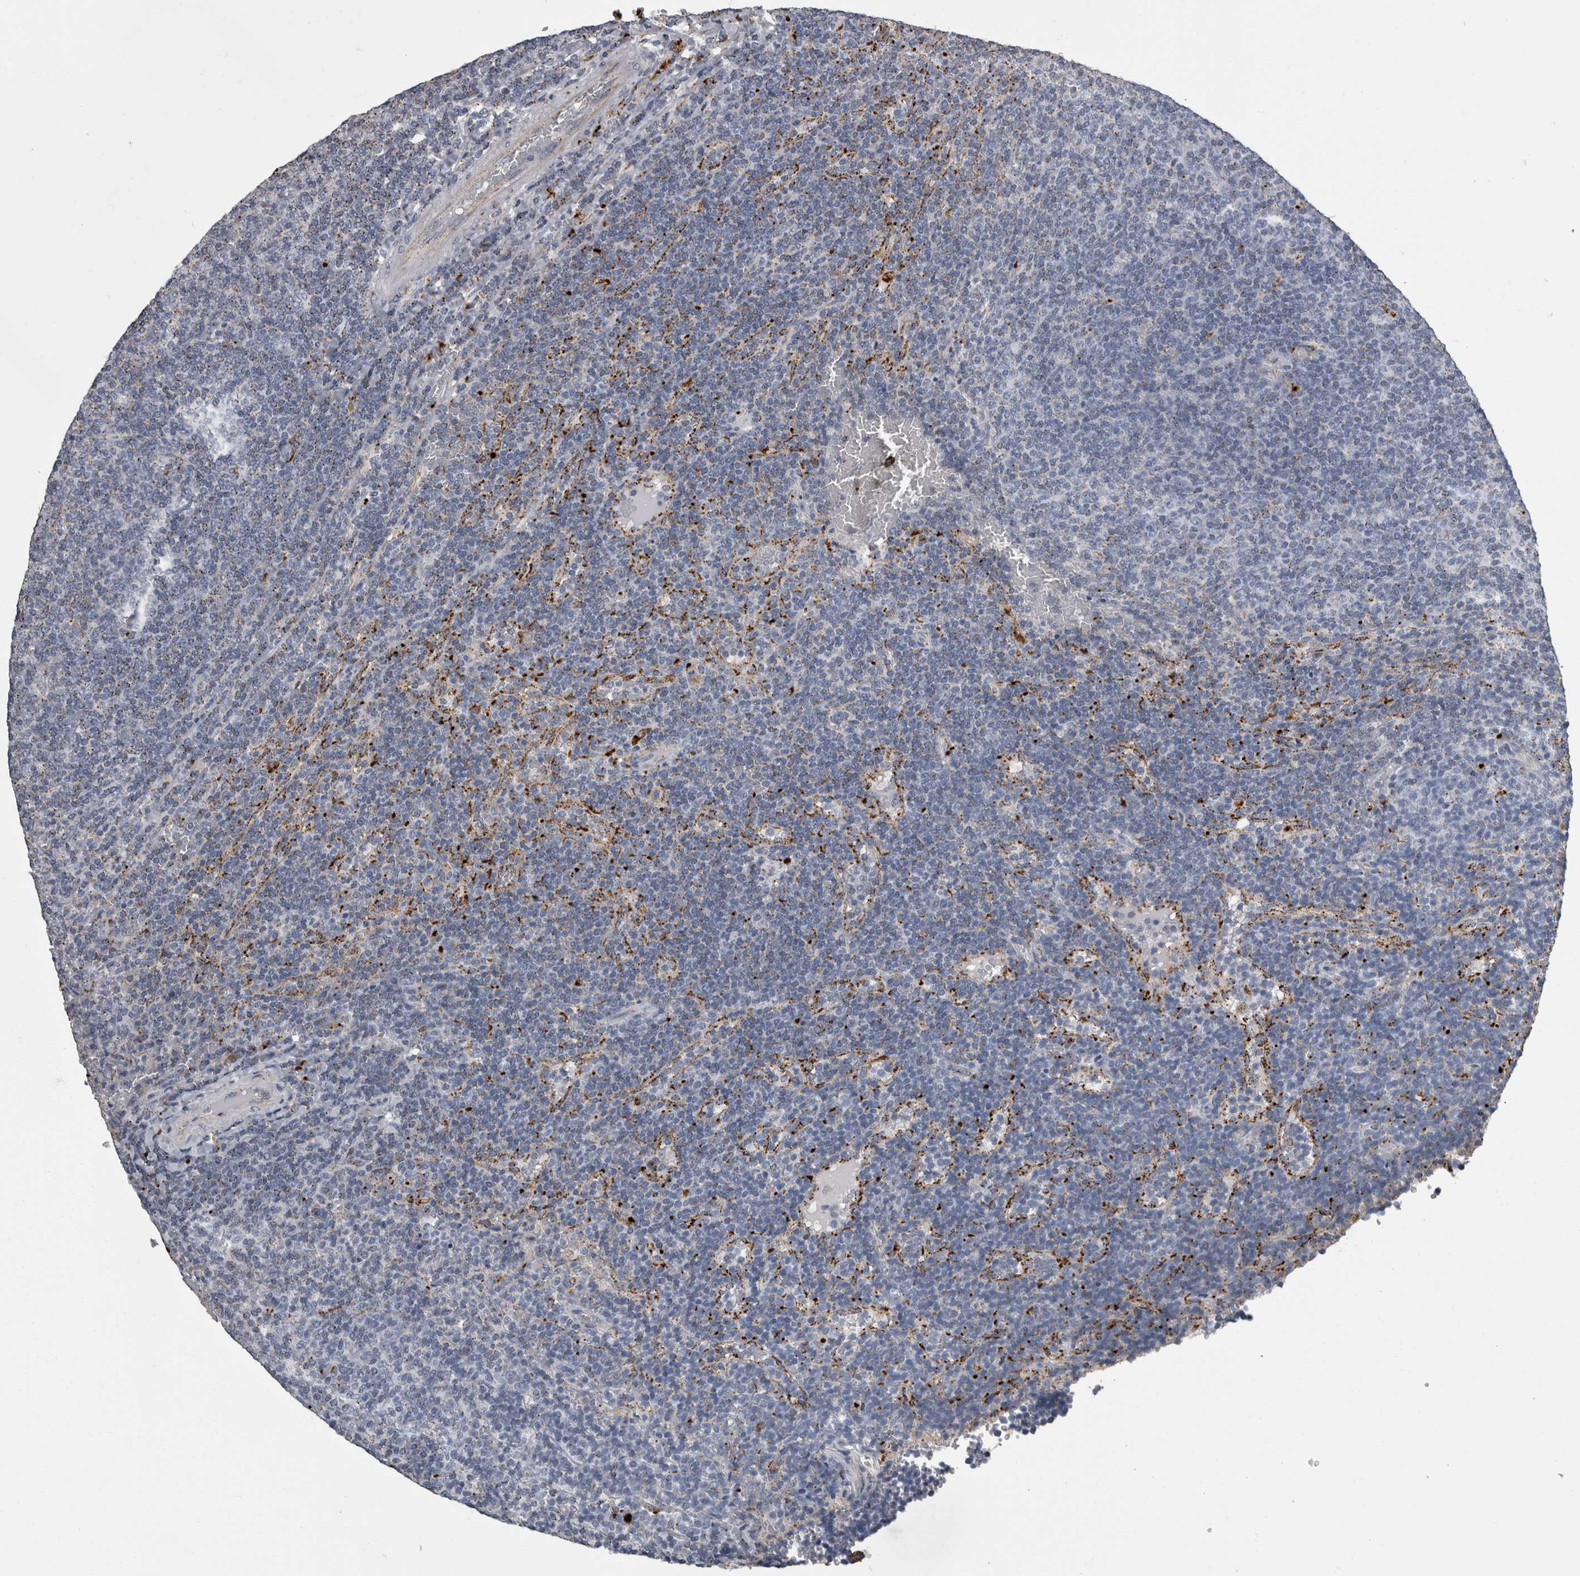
{"staining": {"intensity": "negative", "quantity": "none", "location": "none"}, "tissue": "lymphoma", "cell_type": "Tumor cells", "image_type": "cancer", "snomed": [{"axis": "morphology", "description": "Malignant lymphoma, non-Hodgkin's type, Low grade"}, {"axis": "topography", "description": "Spleen"}], "caption": "Histopathology image shows no significant protein staining in tumor cells of low-grade malignant lymphoma, non-Hodgkin's type.", "gene": "DPP7", "patient": {"sex": "female", "age": 50}}